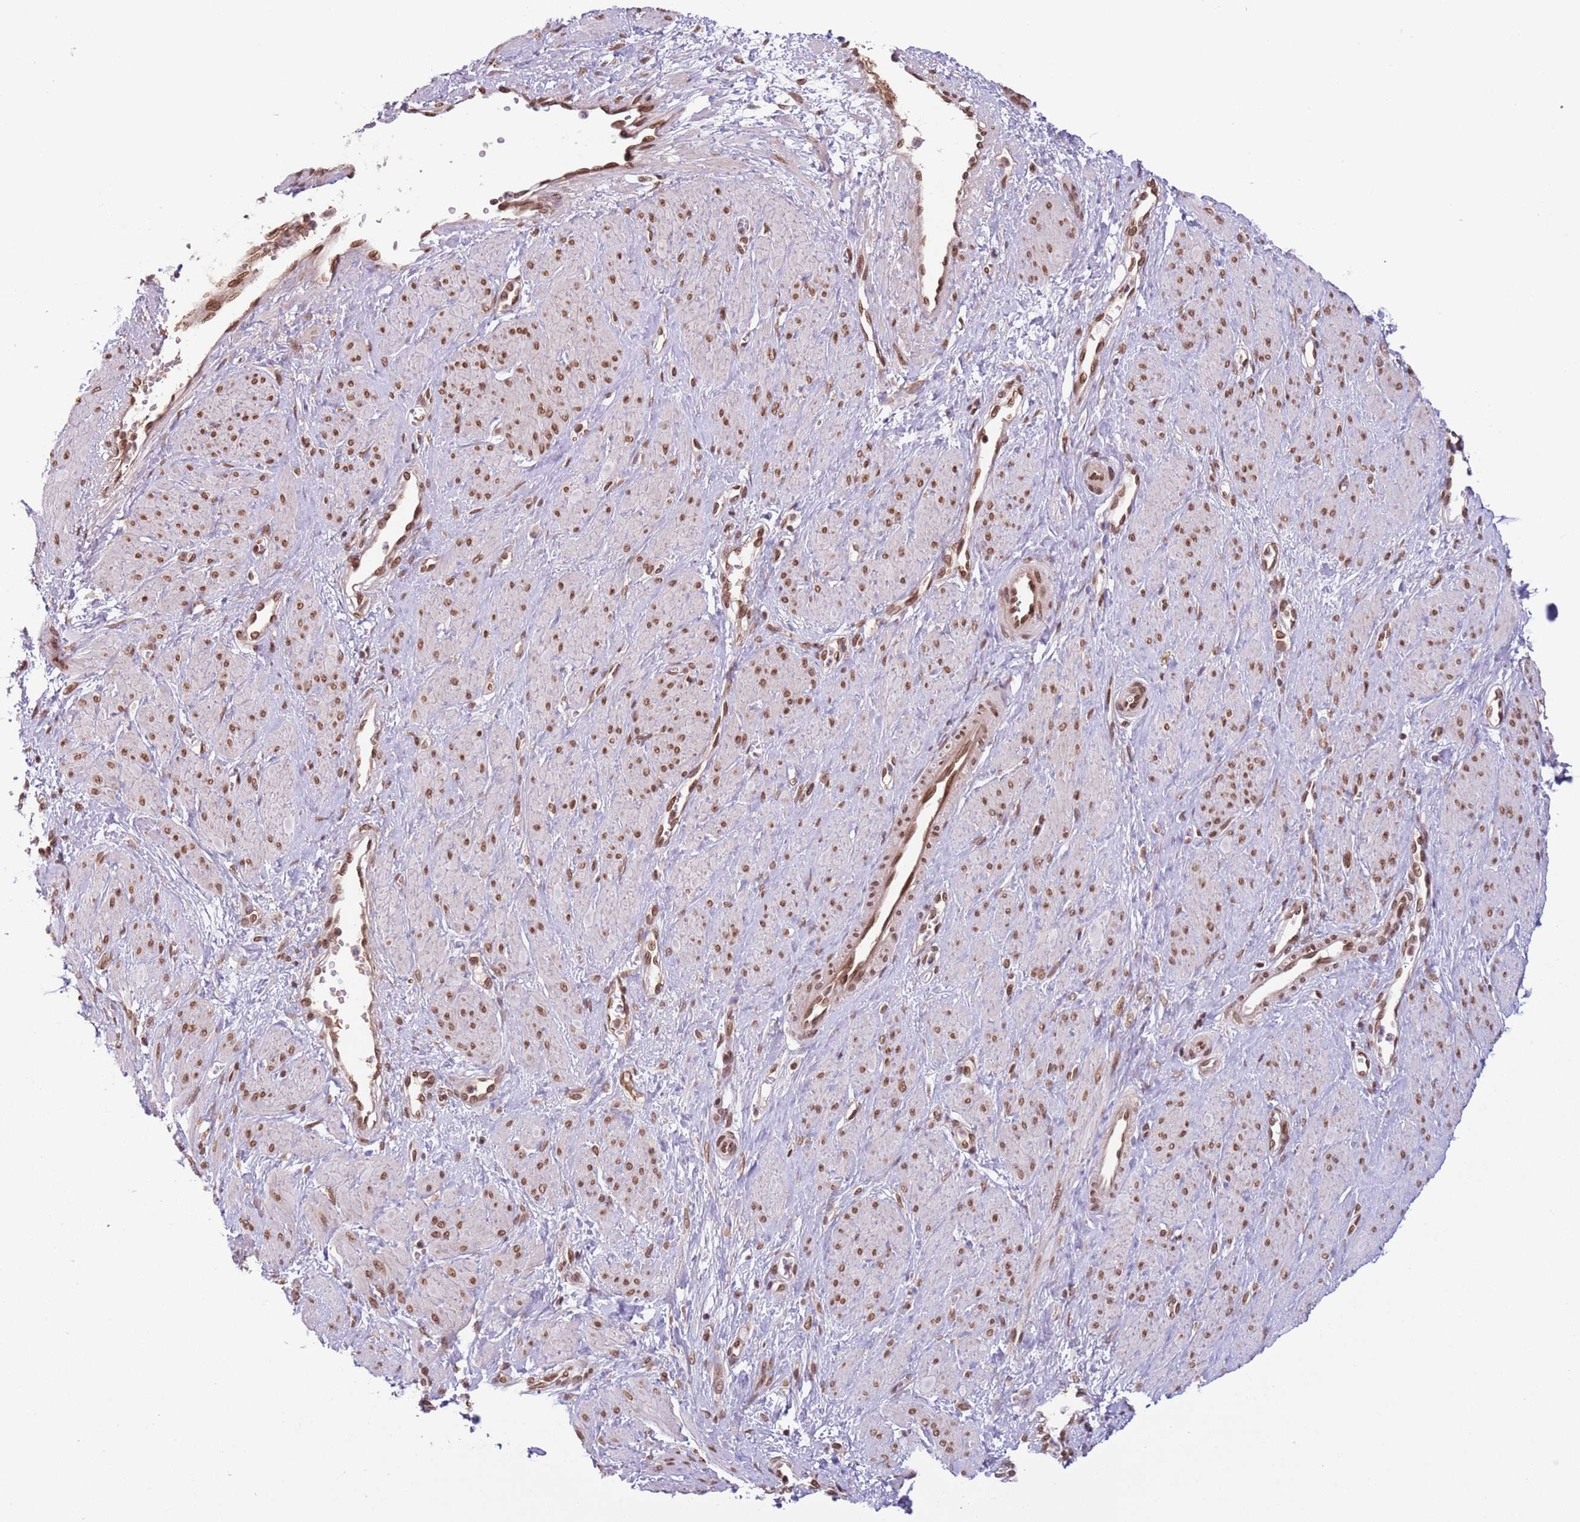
{"staining": {"intensity": "moderate", "quantity": ">75%", "location": "nuclear"}, "tissue": "smooth muscle", "cell_type": "Smooth muscle cells", "image_type": "normal", "snomed": [{"axis": "morphology", "description": "Normal tissue, NOS"}, {"axis": "topography", "description": "Smooth muscle"}, {"axis": "topography", "description": "Uterus"}], "caption": "Smooth muscle stained with DAB immunohistochemistry exhibits medium levels of moderate nuclear positivity in about >75% of smooth muscle cells. (DAB IHC, brown staining for protein, blue staining for nuclei).", "gene": "SIPA1L3", "patient": {"sex": "female", "age": 39}}